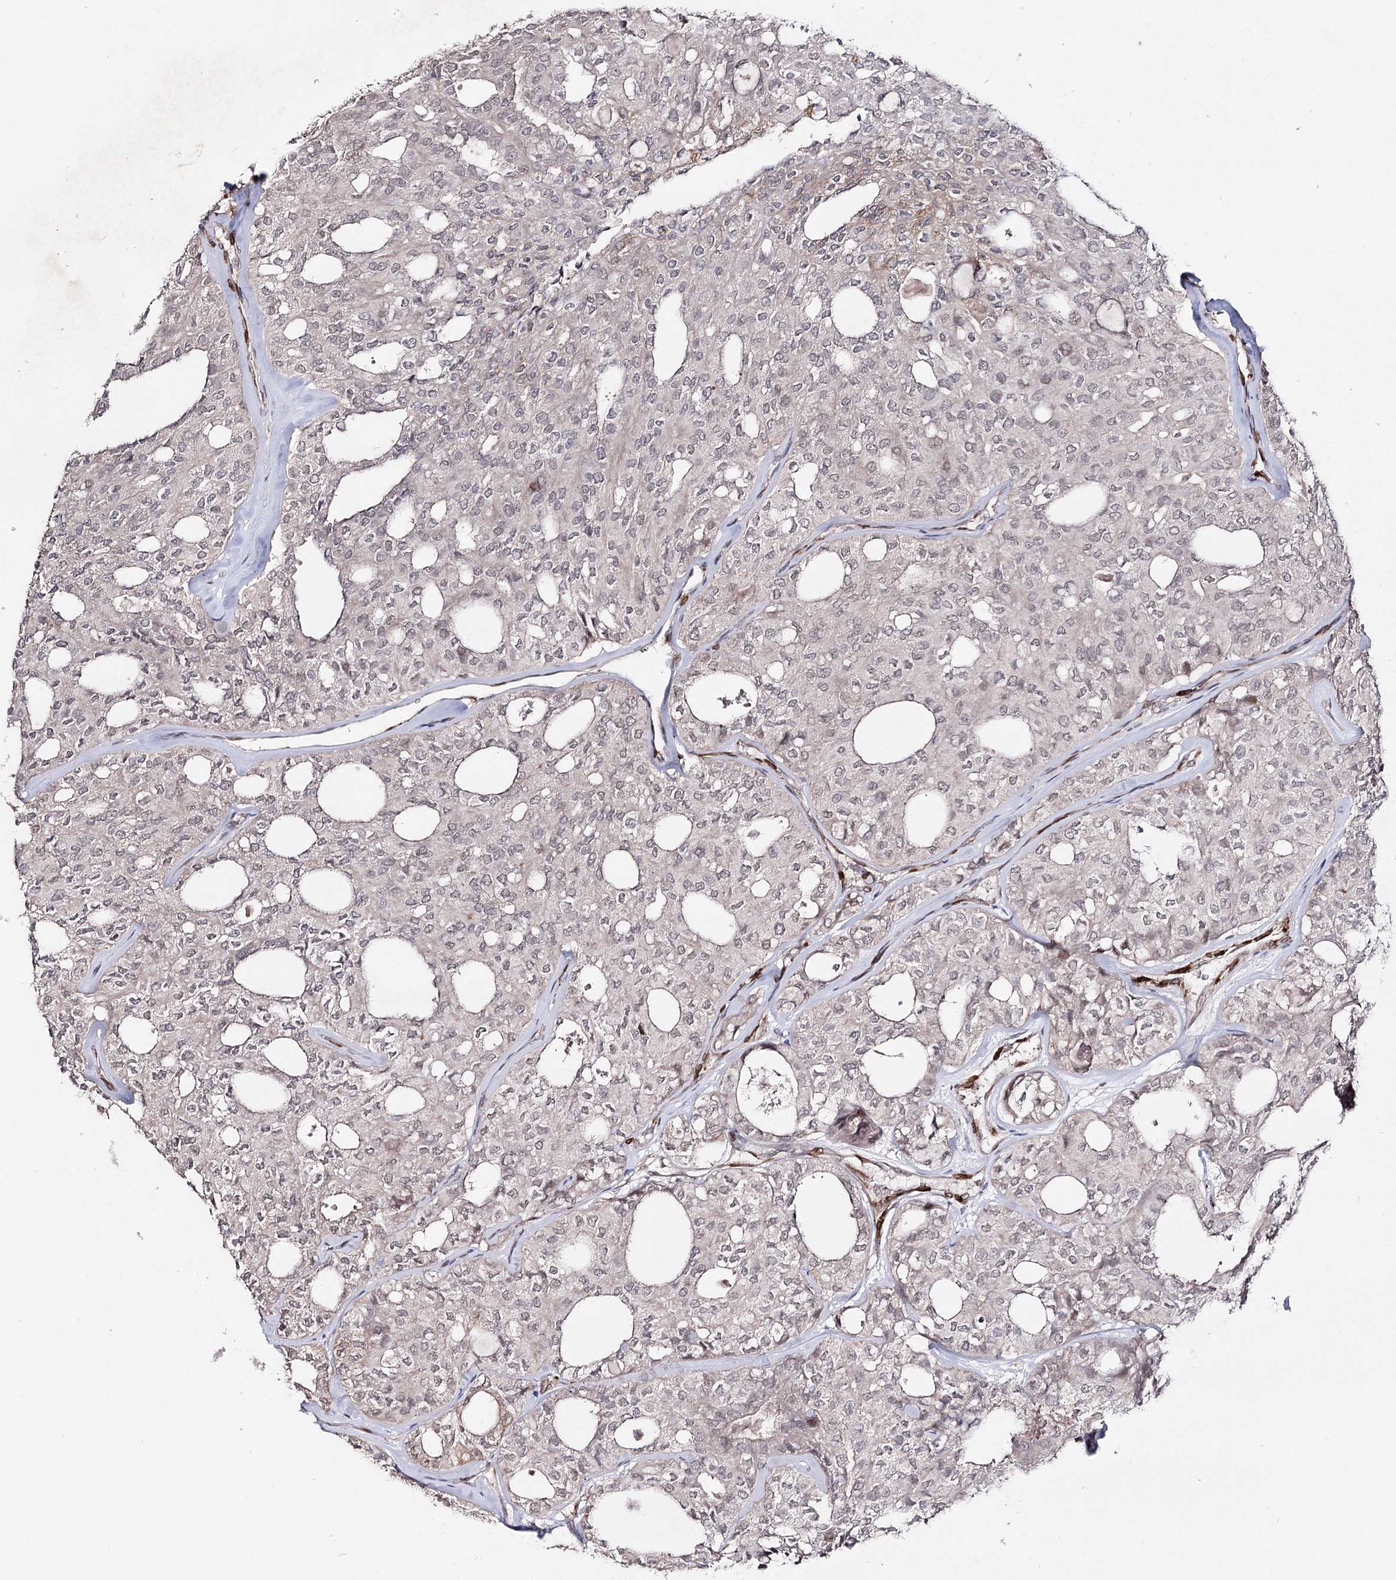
{"staining": {"intensity": "negative", "quantity": "none", "location": "none"}, "tissue": "thyroid cancer", "cell_type": "Tumor cells", "image_type": "cancer", "snomed": [{"axis": "morphology", "description": "Follicular adenoma carcinoma, NOS"}, {"axis": "topography", "description": "Thyroid gland"}], "caption": "The micrograph shows no significant expression in tumor cells of thyroid cancer (follicular adenoma carcinoma). (Immunohistochemistry, brightfield microscopy, high magnification).", "gene": "HSD11B2", "patient": {"sex": "male", "age": 75}}